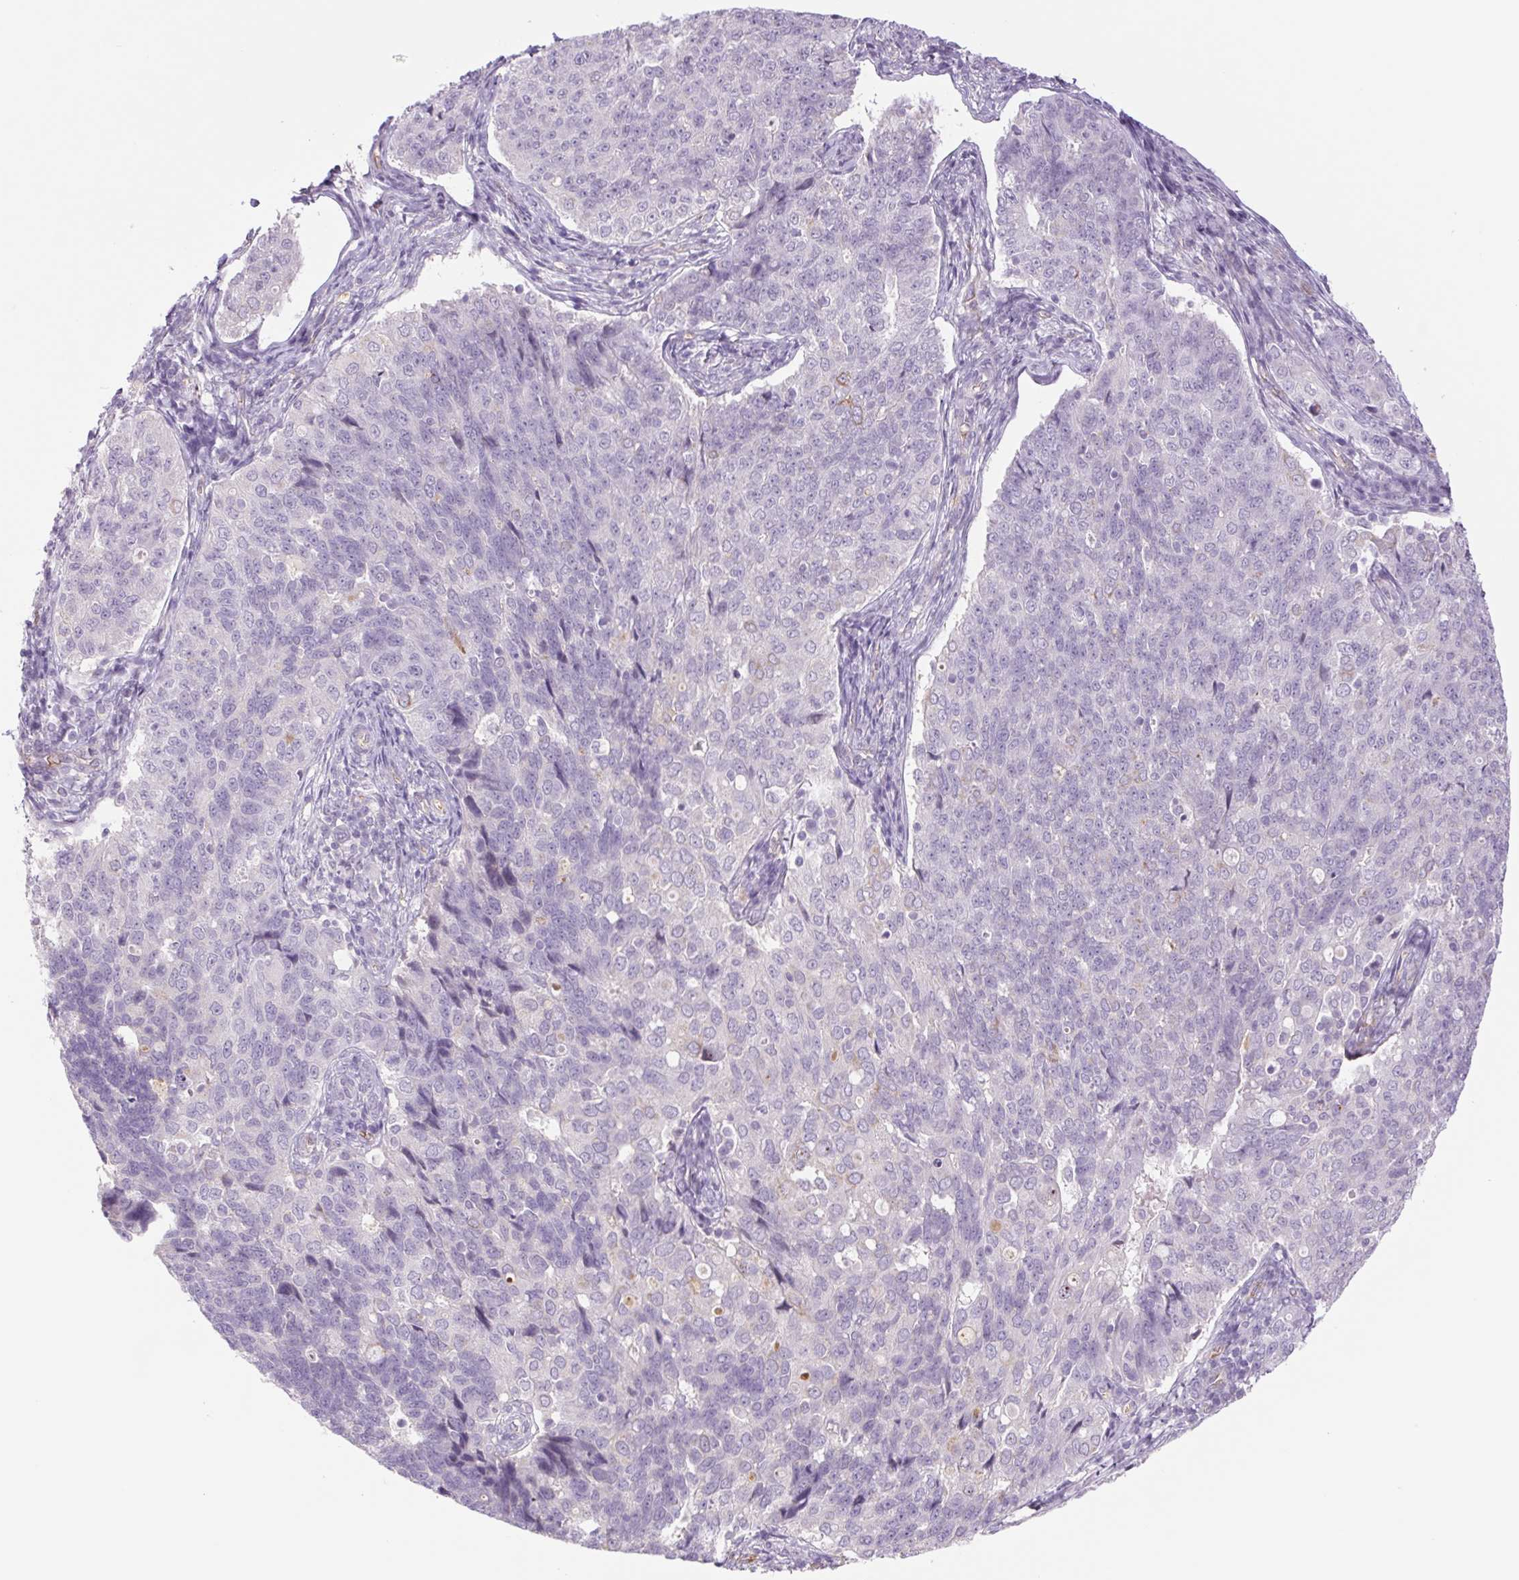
{"staining": {"intensity": "negative", "quantity": "none", "location": "none"}, "tissue": "endometrial cancer", "cell_type": "Tumor cells", "image_type": "cancer", "snomed": [{"axis": "morphology", "description": "Adenocarcinoma, NOS"}, {"axis": "topography", "description": "Endometrium"}], "caption": "DAB immunohistochemical staining of human endometrial cancer (adenocarcinoma) exhibits no significant staining in tumor cells.", "gene": "IGFL3", "patient": {"sex": "female", "age": 43}}